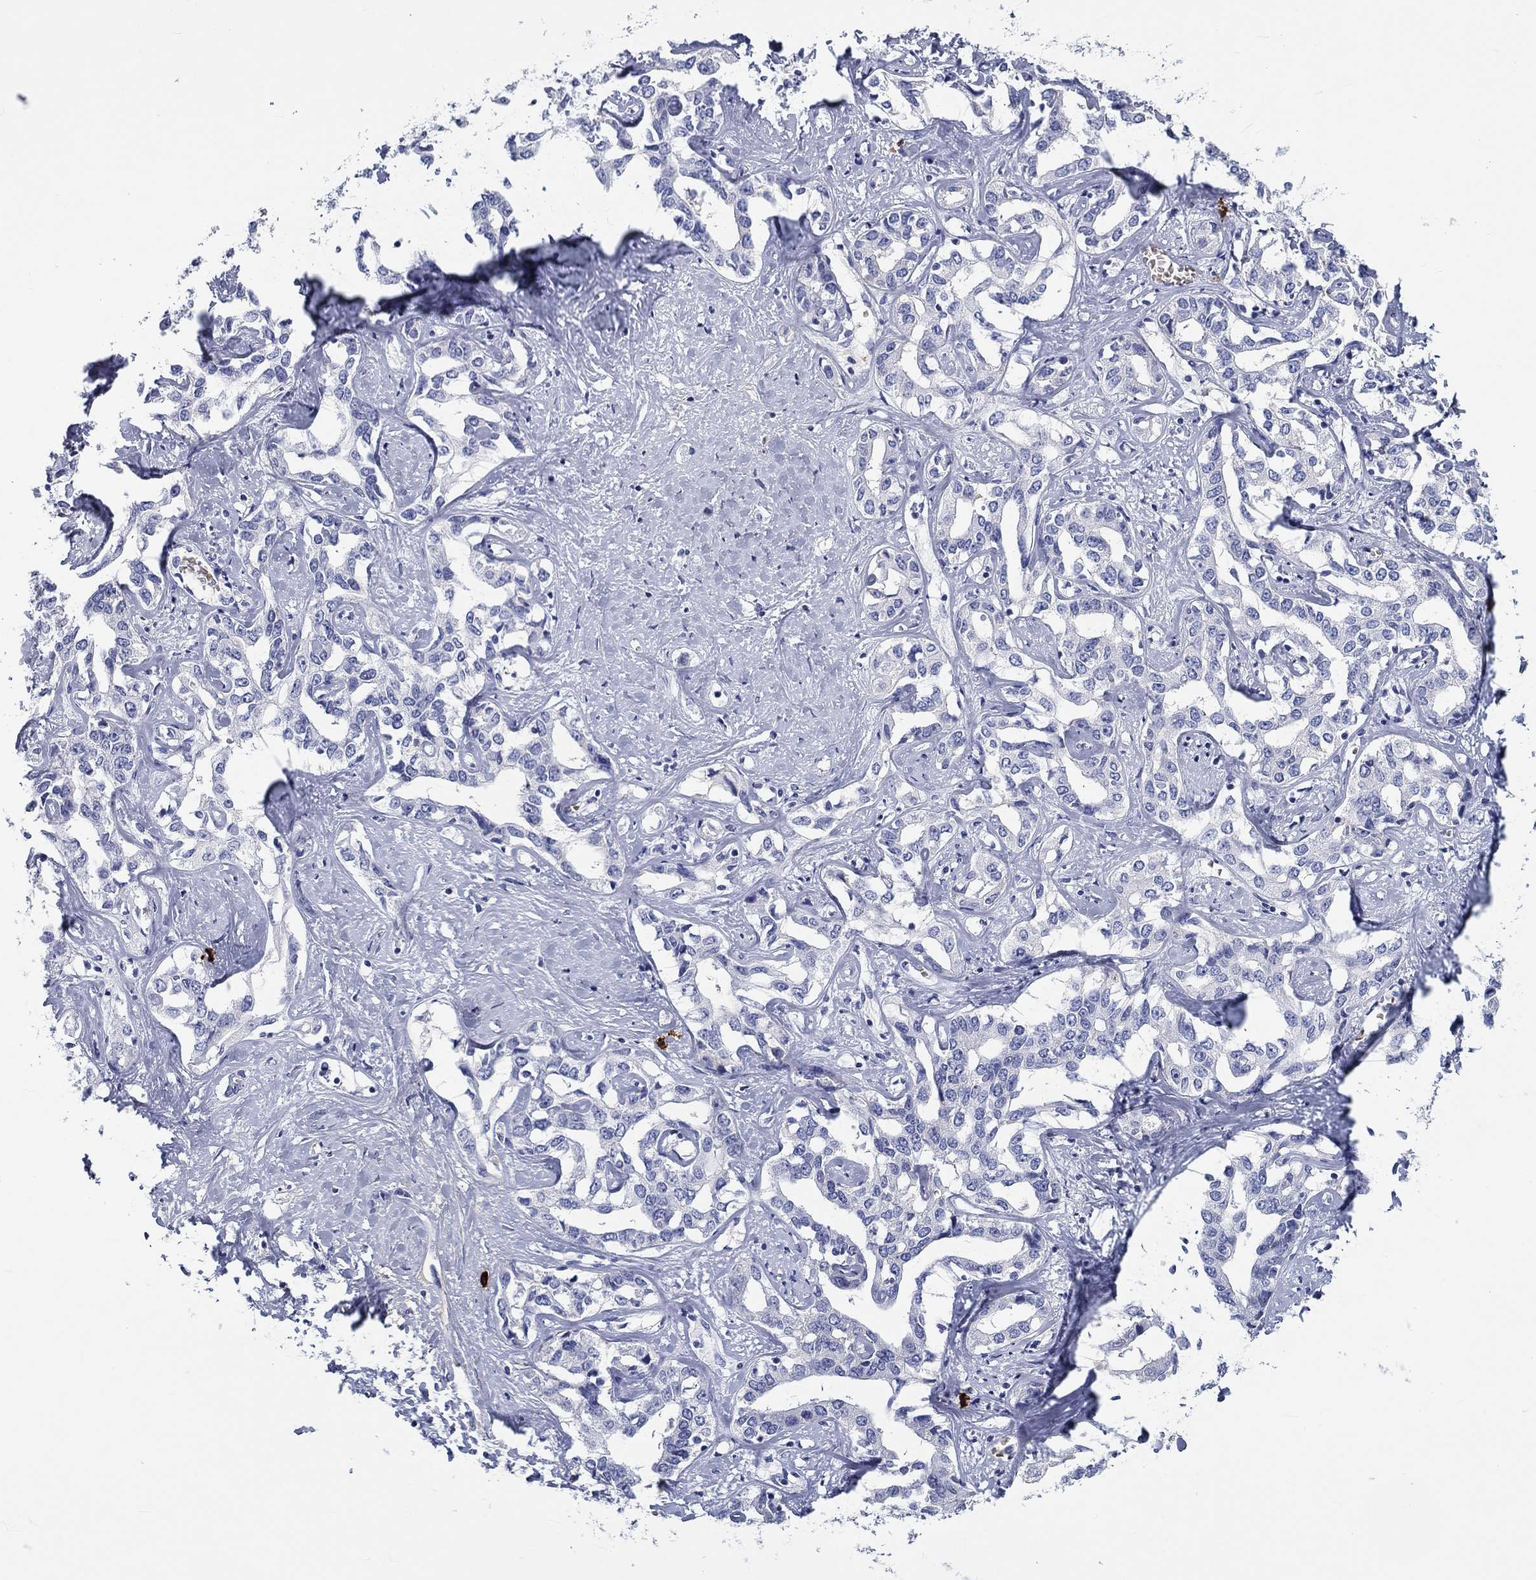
{"staining": {"intensity": "negative", "quantity": "none", "location": "none"}, "tissue": "liver cancer", "cell_type": "Tumor cells", "image_type": "cancer", "snomed": [{"axis": "morphology", "description": "Cholangiocarcinoma"}, {"axis": "topography", "description": "Liver"}], "caption": "Protein analysis of liver cancer (cholangiocarcinoma) shows no significant positivity in tumor cells.", "gene": "CD40LG", "patient": {"sex": "male", "age": 59}}